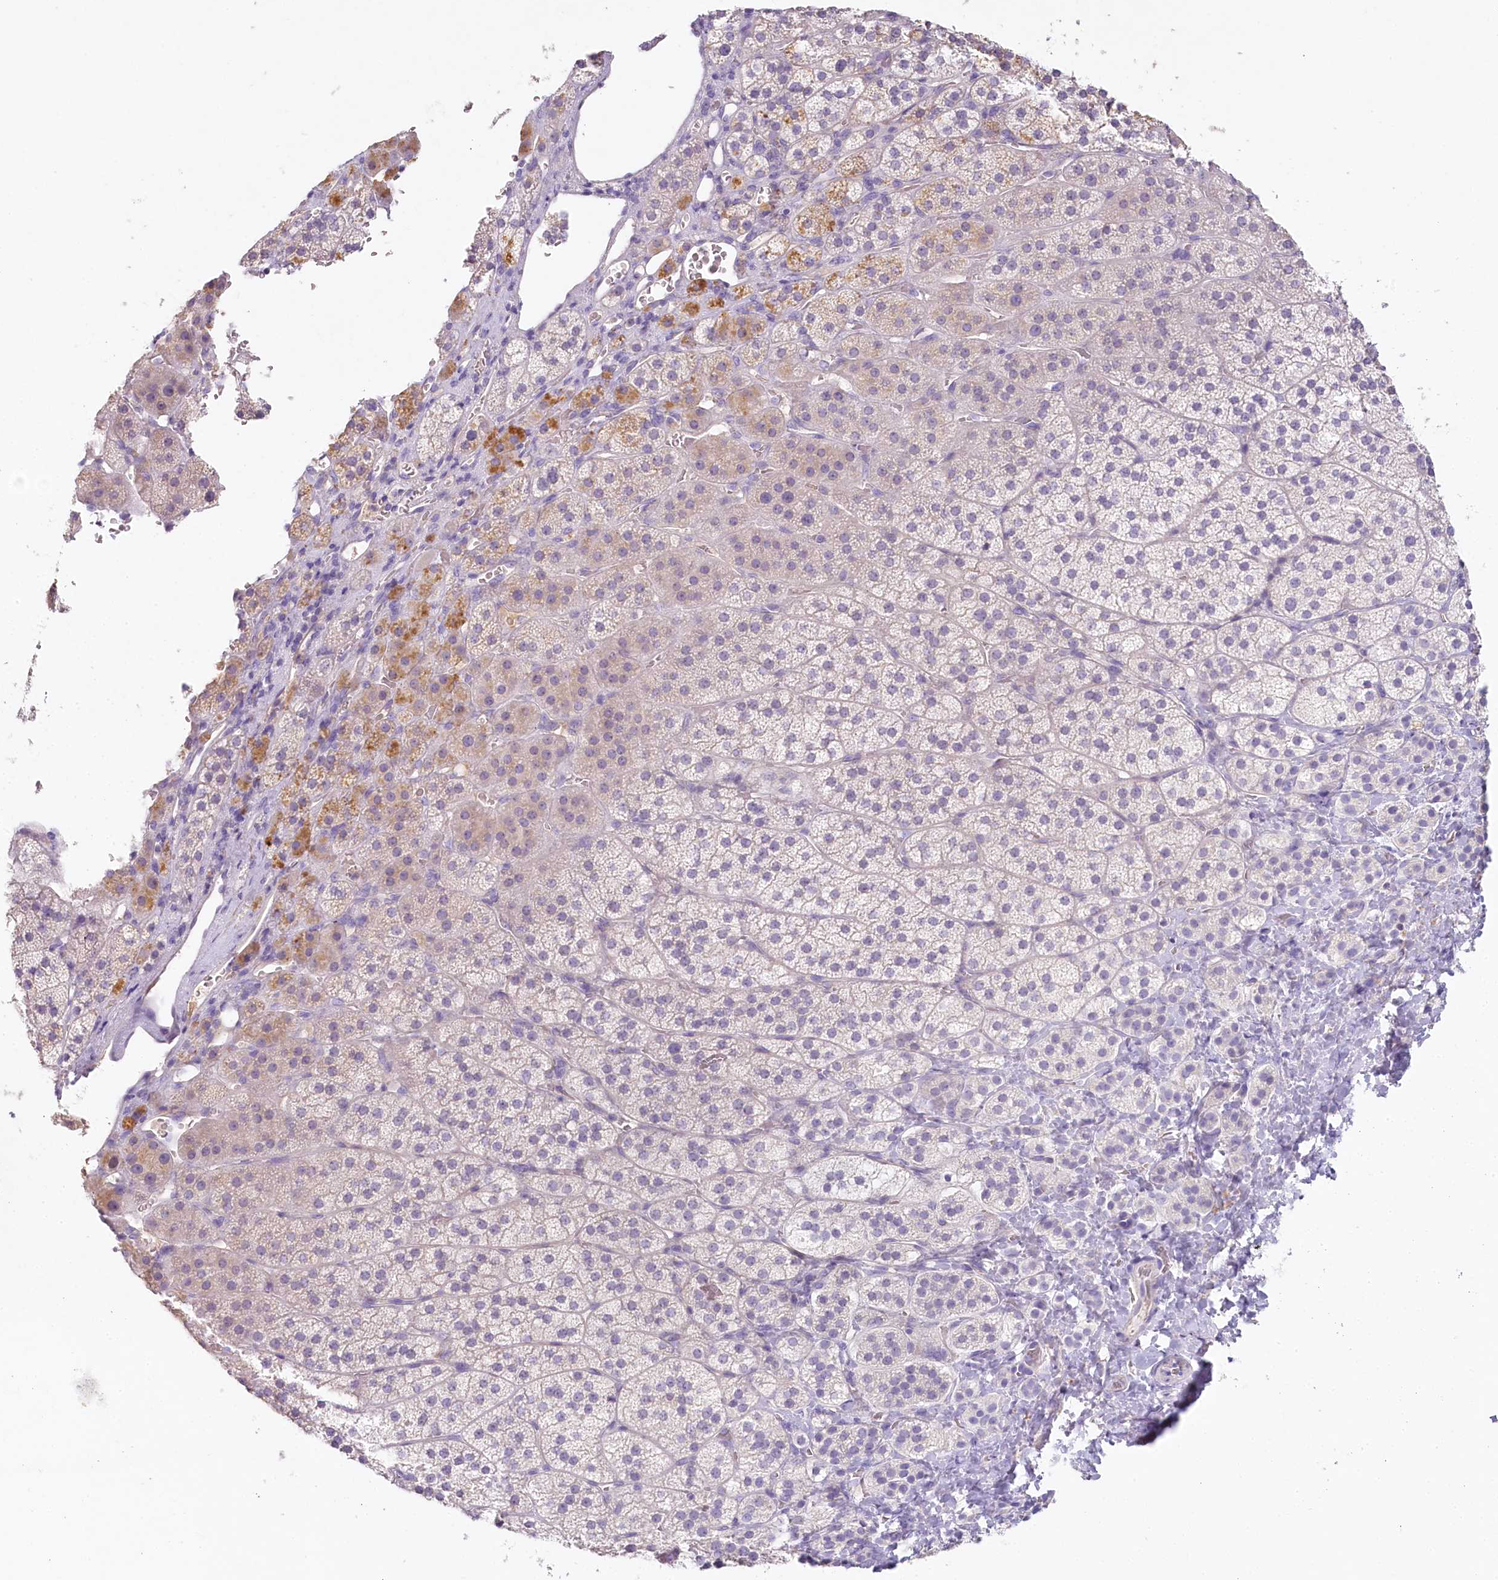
{"staining": {"intensity": "moderate", "quantity": "<25%", "location": "cytoplasmic/membranous"}, "tissue": "adrenal gland", "cell_type": "Glandular cells", "image_type": "normal", "snomed": [{"axis": "morphology", "description": "Normal tissue, NOS"}, {"axis": "topography", "description": "Adrenal gland"}], "caption": "The image exhibits a brown stain indicating the presence of a protein in the cytoplasmic/membranous of glandular cells in adrenal gland. Immunohistochemistry stains the protein of interest in brown and the nuclei are stained blue.", "gene": "HPD", "patient": {"sex": "female", "age": 44}}